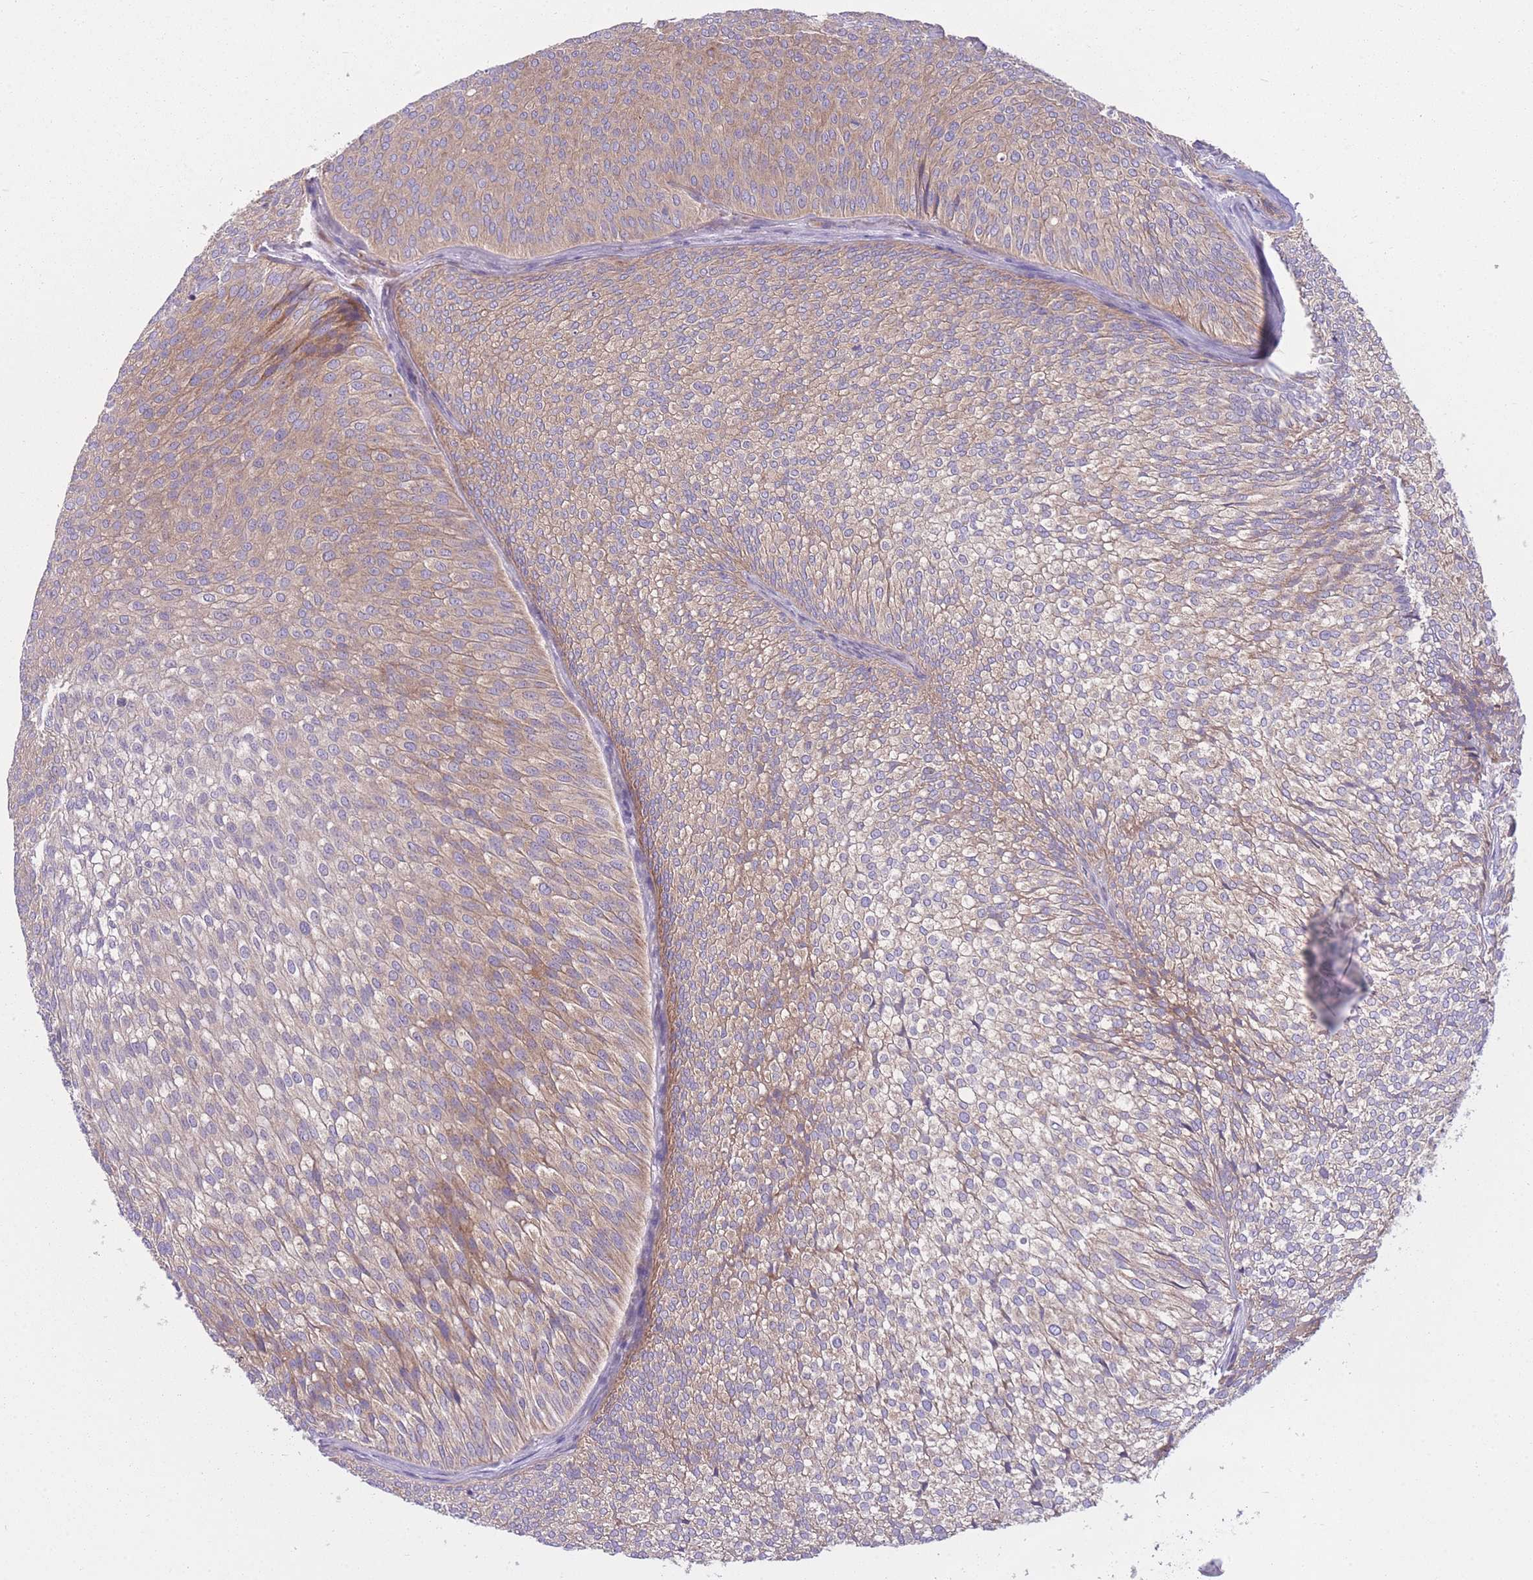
{"staining": {"intensity": "moderate", "quantity": ">75%", "location": "cytoplasmic/membranous"}, "tissue": "urothelial cancer", "cell_type": "Tumor cells", "image_type": "cancer", "snomed": [{"axis": "morphology", "description": "Urothelial carcinoma, Low grade"}, {"axis": "topography", "description": "Urinary bladder"}], "caption": "A brown stain highlights moderate cytoplasmic/membranous positivity of a protein in human low-grade urothelial carcinoma tumor cells. (DAB = brown stain, brightfield microscopy at high magnification).", "gene": "CCT6B", "patient": {"sex": "male", "age": 91}}